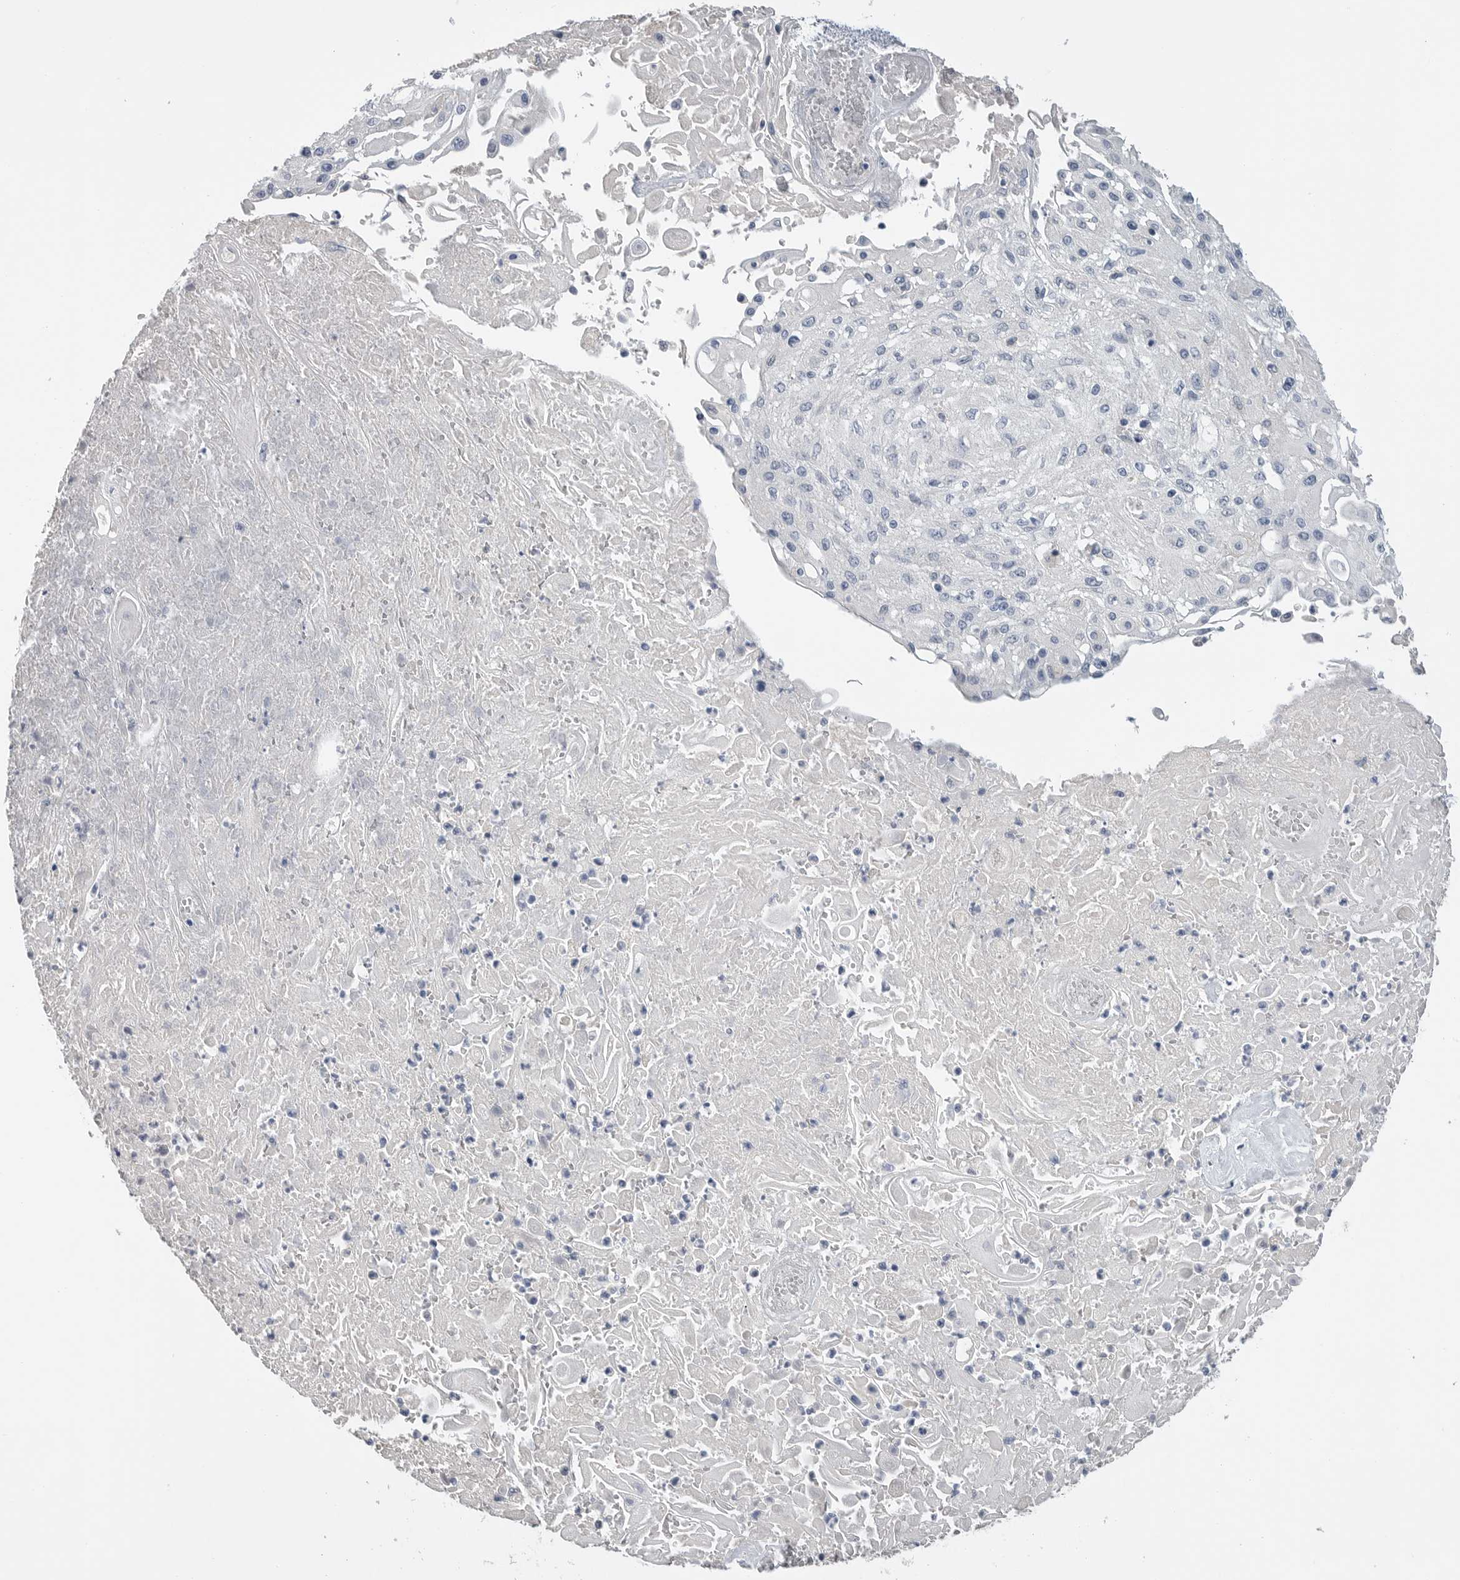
{"staining": {"intensity": "negative", "quantity": "none", "location": "none"}, "tissue": "skin cancer", "cell_type": "Tumor cells", "image_type": "cancer", "snomed": [{"axis": "morphology", "description": "Squamous cell carcinoma, NOS"}, {"axis": "topography", "description": "Skin"}], "caption": "Skin cancer stained for a protein using IHC exhibits no staining tumor cells.", "gene": "FABP6", "patient": {"sex": "male", "age": 75}}